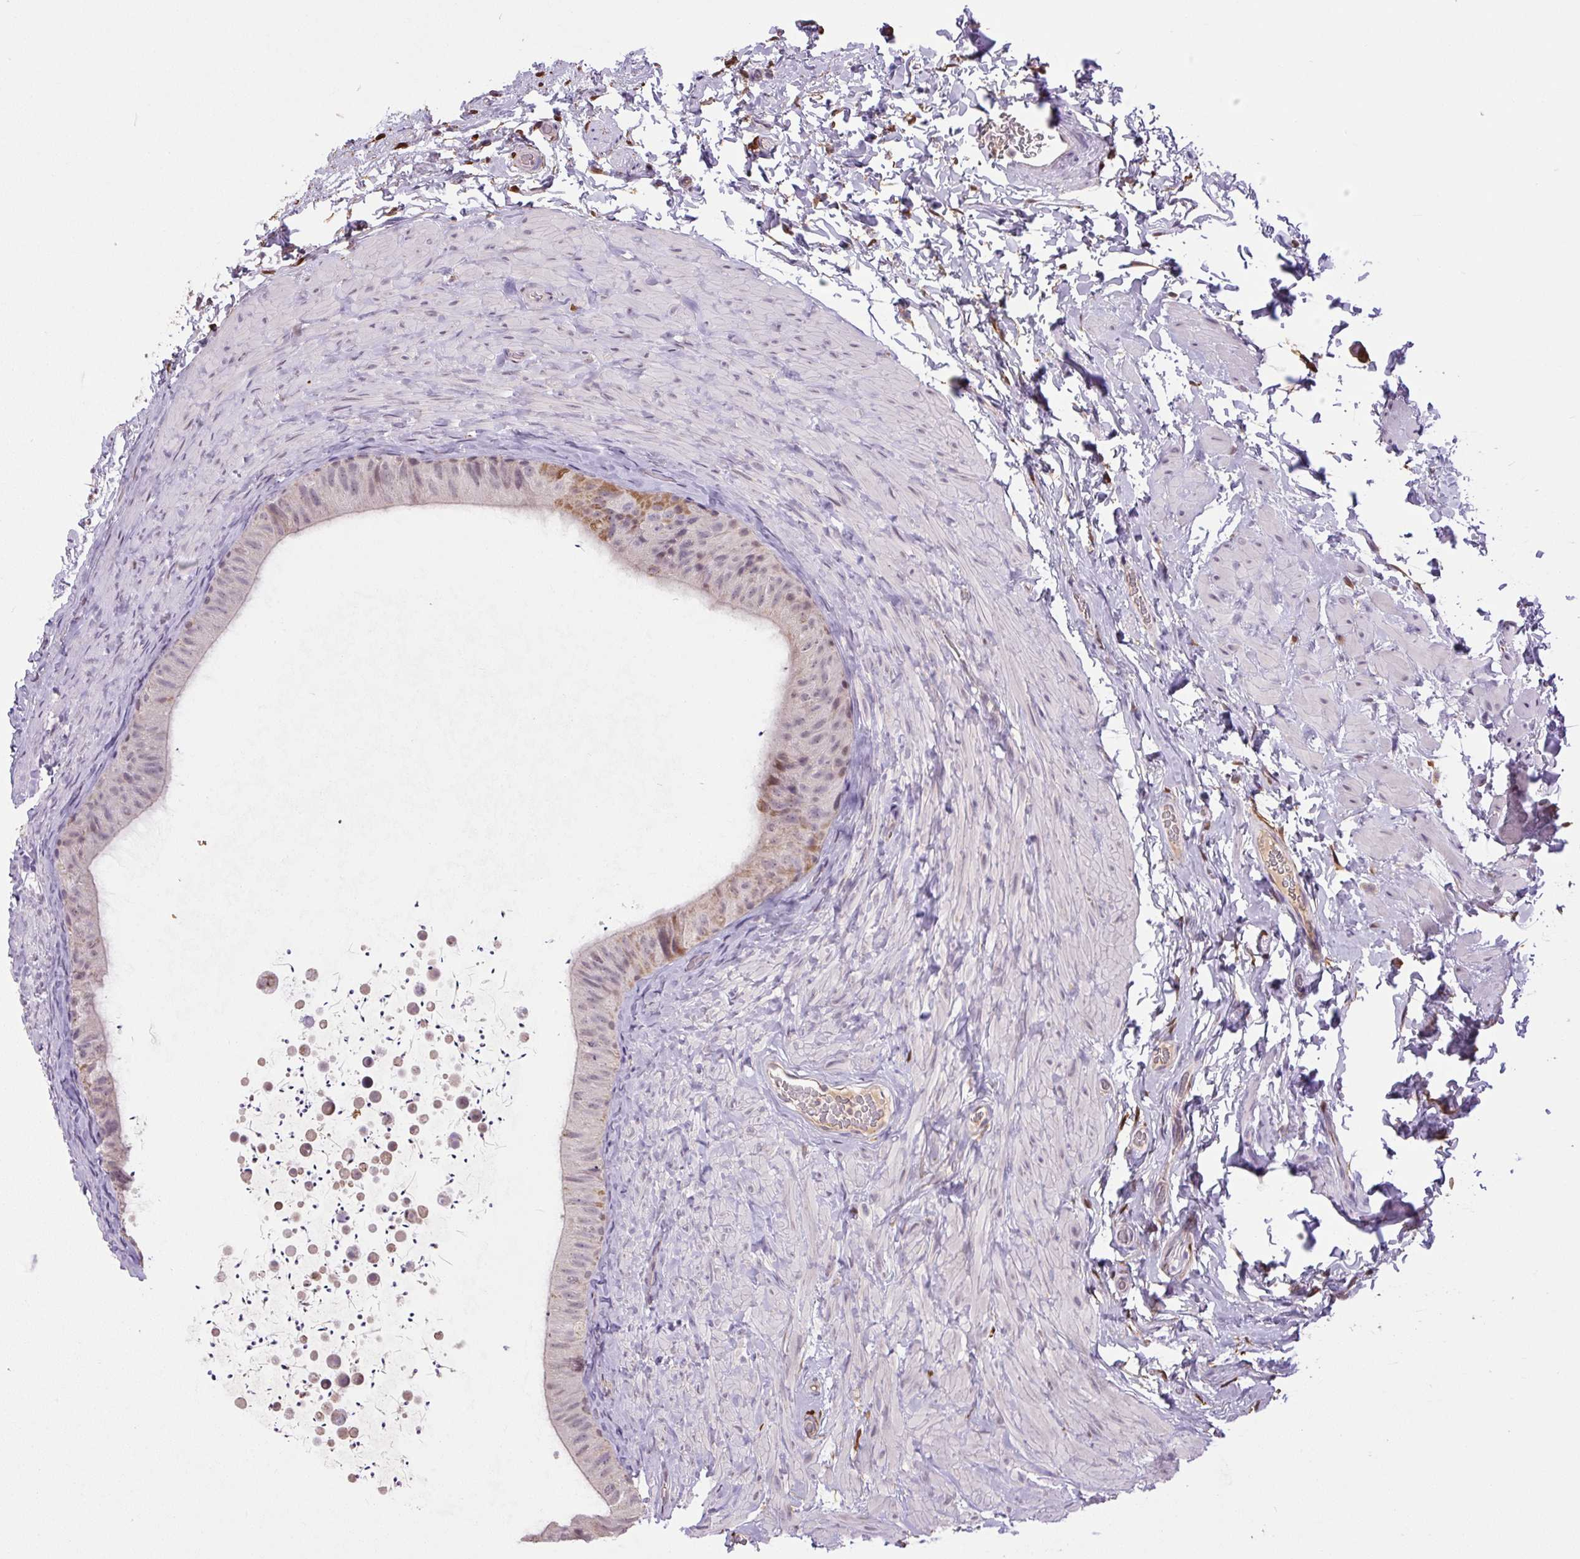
{"staining": {"intensity": "moderate", "quantity": "<25%", "location": "cytoplasmic/membranous,nuclear"}, "tissue": "epididymis", "cell_type": "Glandular cells", "image_type": "normal", "snomed": [{"axis": "morphology", "description": "Normal tissue, NOS"}, {"axis": "topography", "description": "Epididymis, spermatic cord, NOS"}, {"axis": "topography", "description": "Epididymis"}], "caption": "Glandular cells reveal low levels of moderate cytoplasmic/membranous,nuclear positivity in about <25% of cells in unremarkable epididymis.", "gene": "SGF29", "patient": {"sex": "male", "age": 31}}